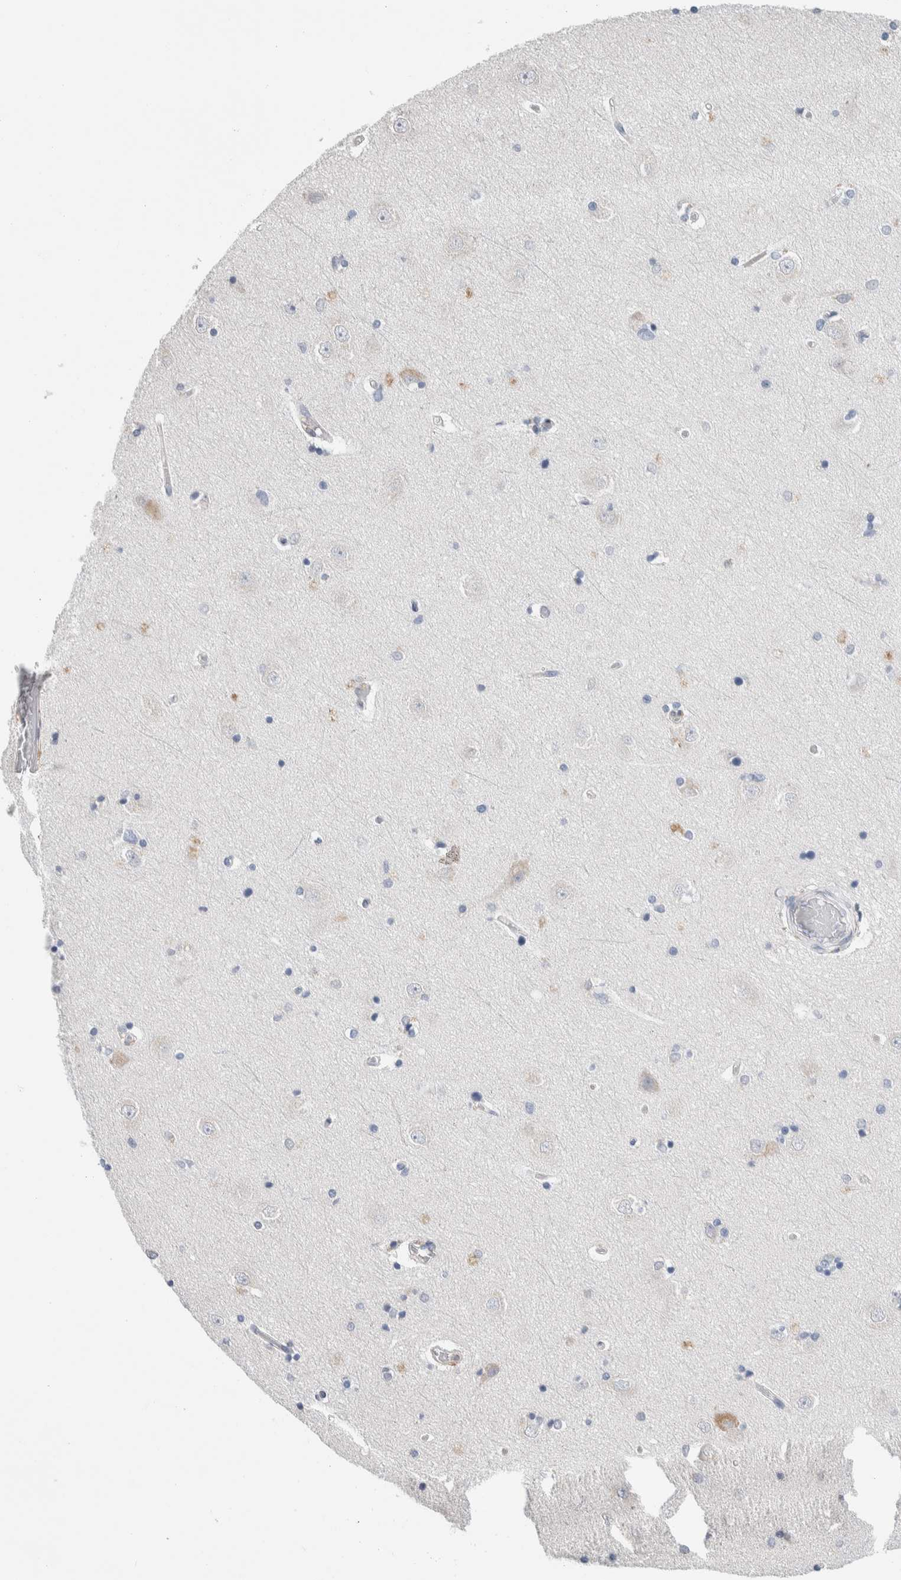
{"staining": {"intensity": "negative", "quantity": "none", "location": "none"}, "tissue": "hippocampus", "cell_type": "Glial cells", "image_type": "normal", "snomed": [{"axis": "morphology", "description": "Normal tissue, NOS"}, {"axis": "topography", "description": "Hippocampus"}], "caption": "IHC of benign hippocampus demonstrates no staining in glial cells. The staining is performed using DAB (3,3'-diaminobenzidine) brown chromogen with nuclei counter-stained in using hematoxylin.", "gene": "ENGASE", "patient": {"sex": "male", "age": 45}}